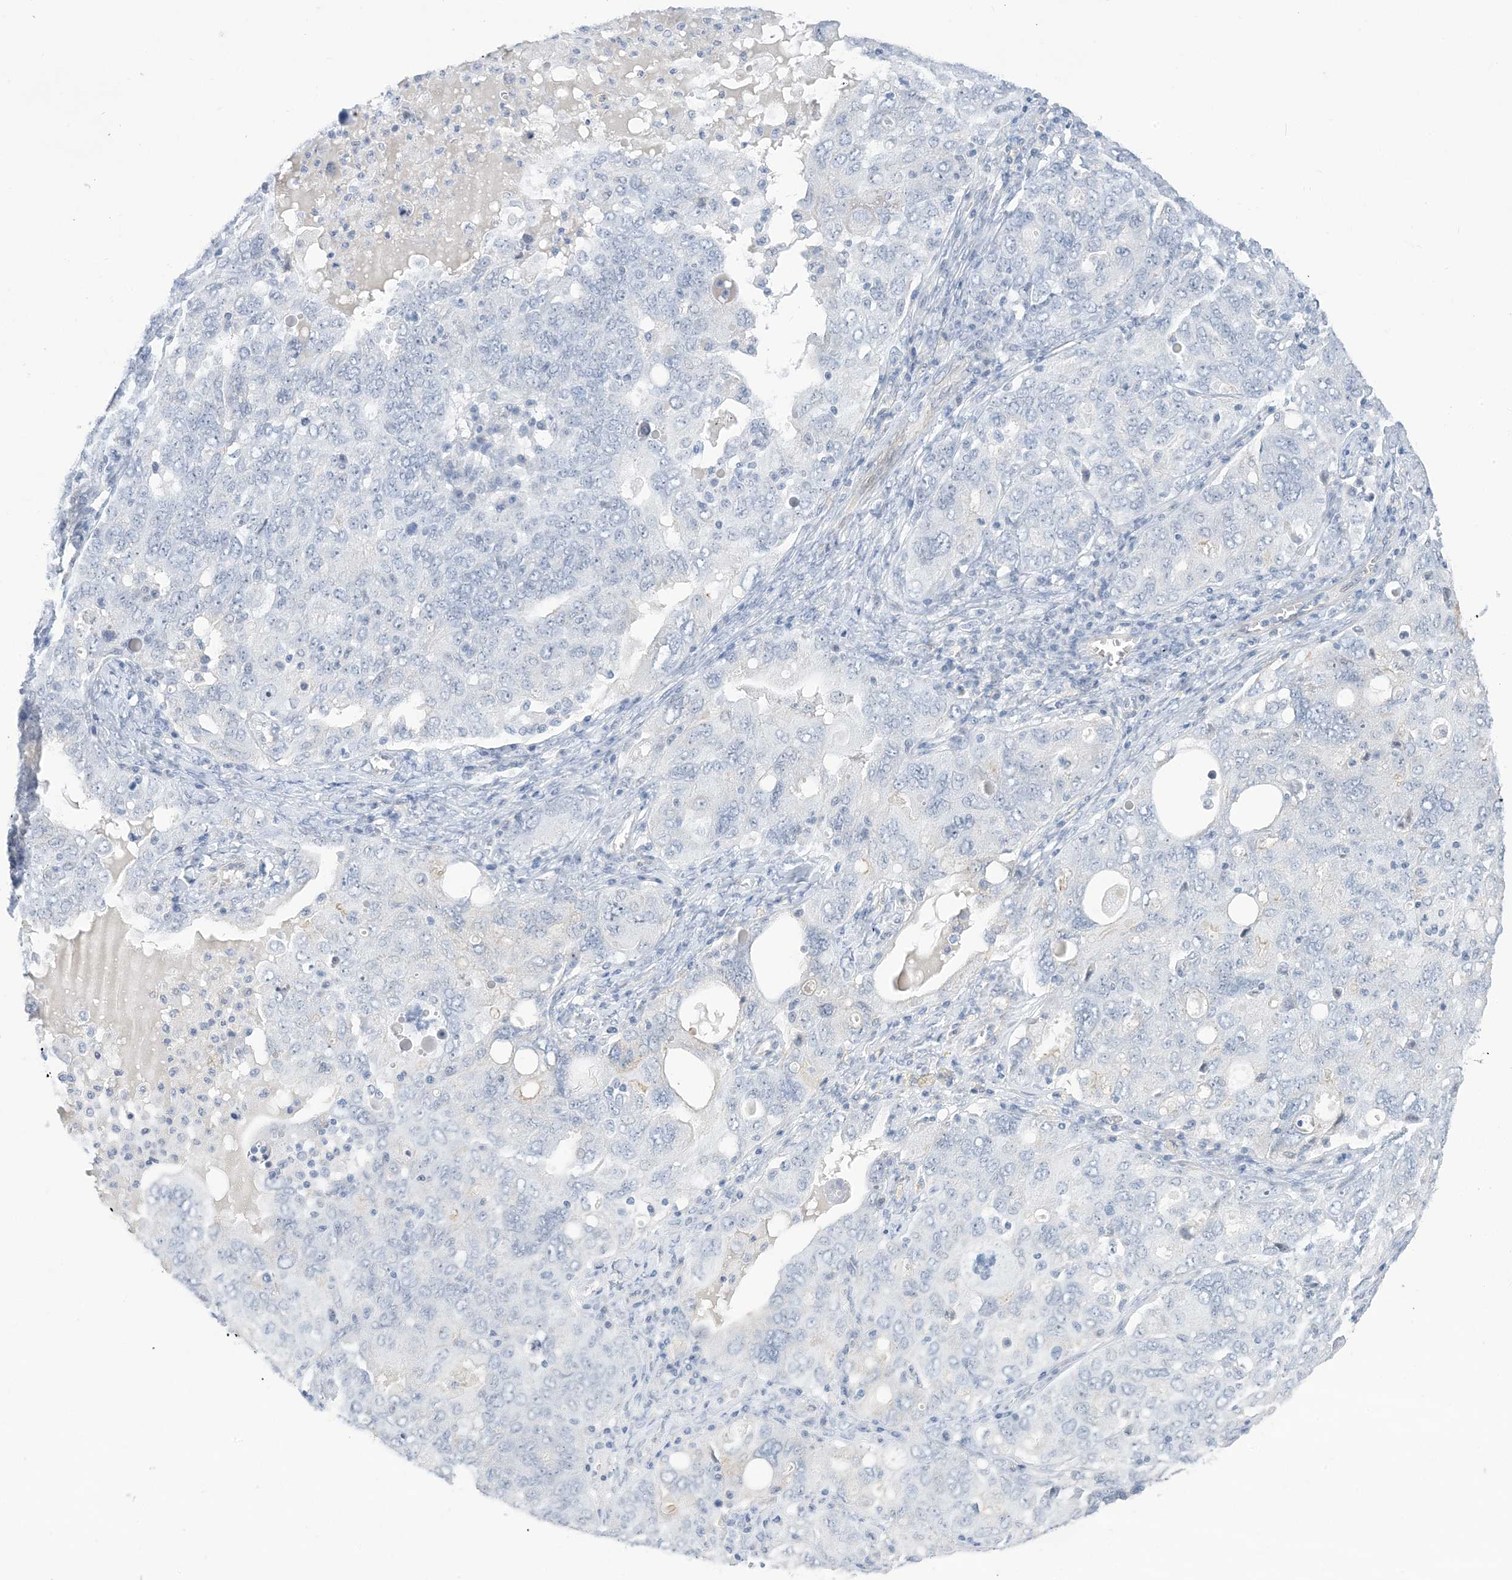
{"staining": {"intensity": "negative", "quantity": "none", "location": "none"}, "tissue": "ovarian cancer", "cell_type": "Tumor cells", "image_type": "cancer", "snomed": [{"axis": "morphology", "description": "Carcinoma, endometroid"}, {"axis": "topography", "description": "Ovary"}], "caption": "Protein analysis of ovarian endometroid carcinoma displays no significant staining in tumor cells.", "gene": "IL36B", "patient": {"sex": "female", "age": 62}}